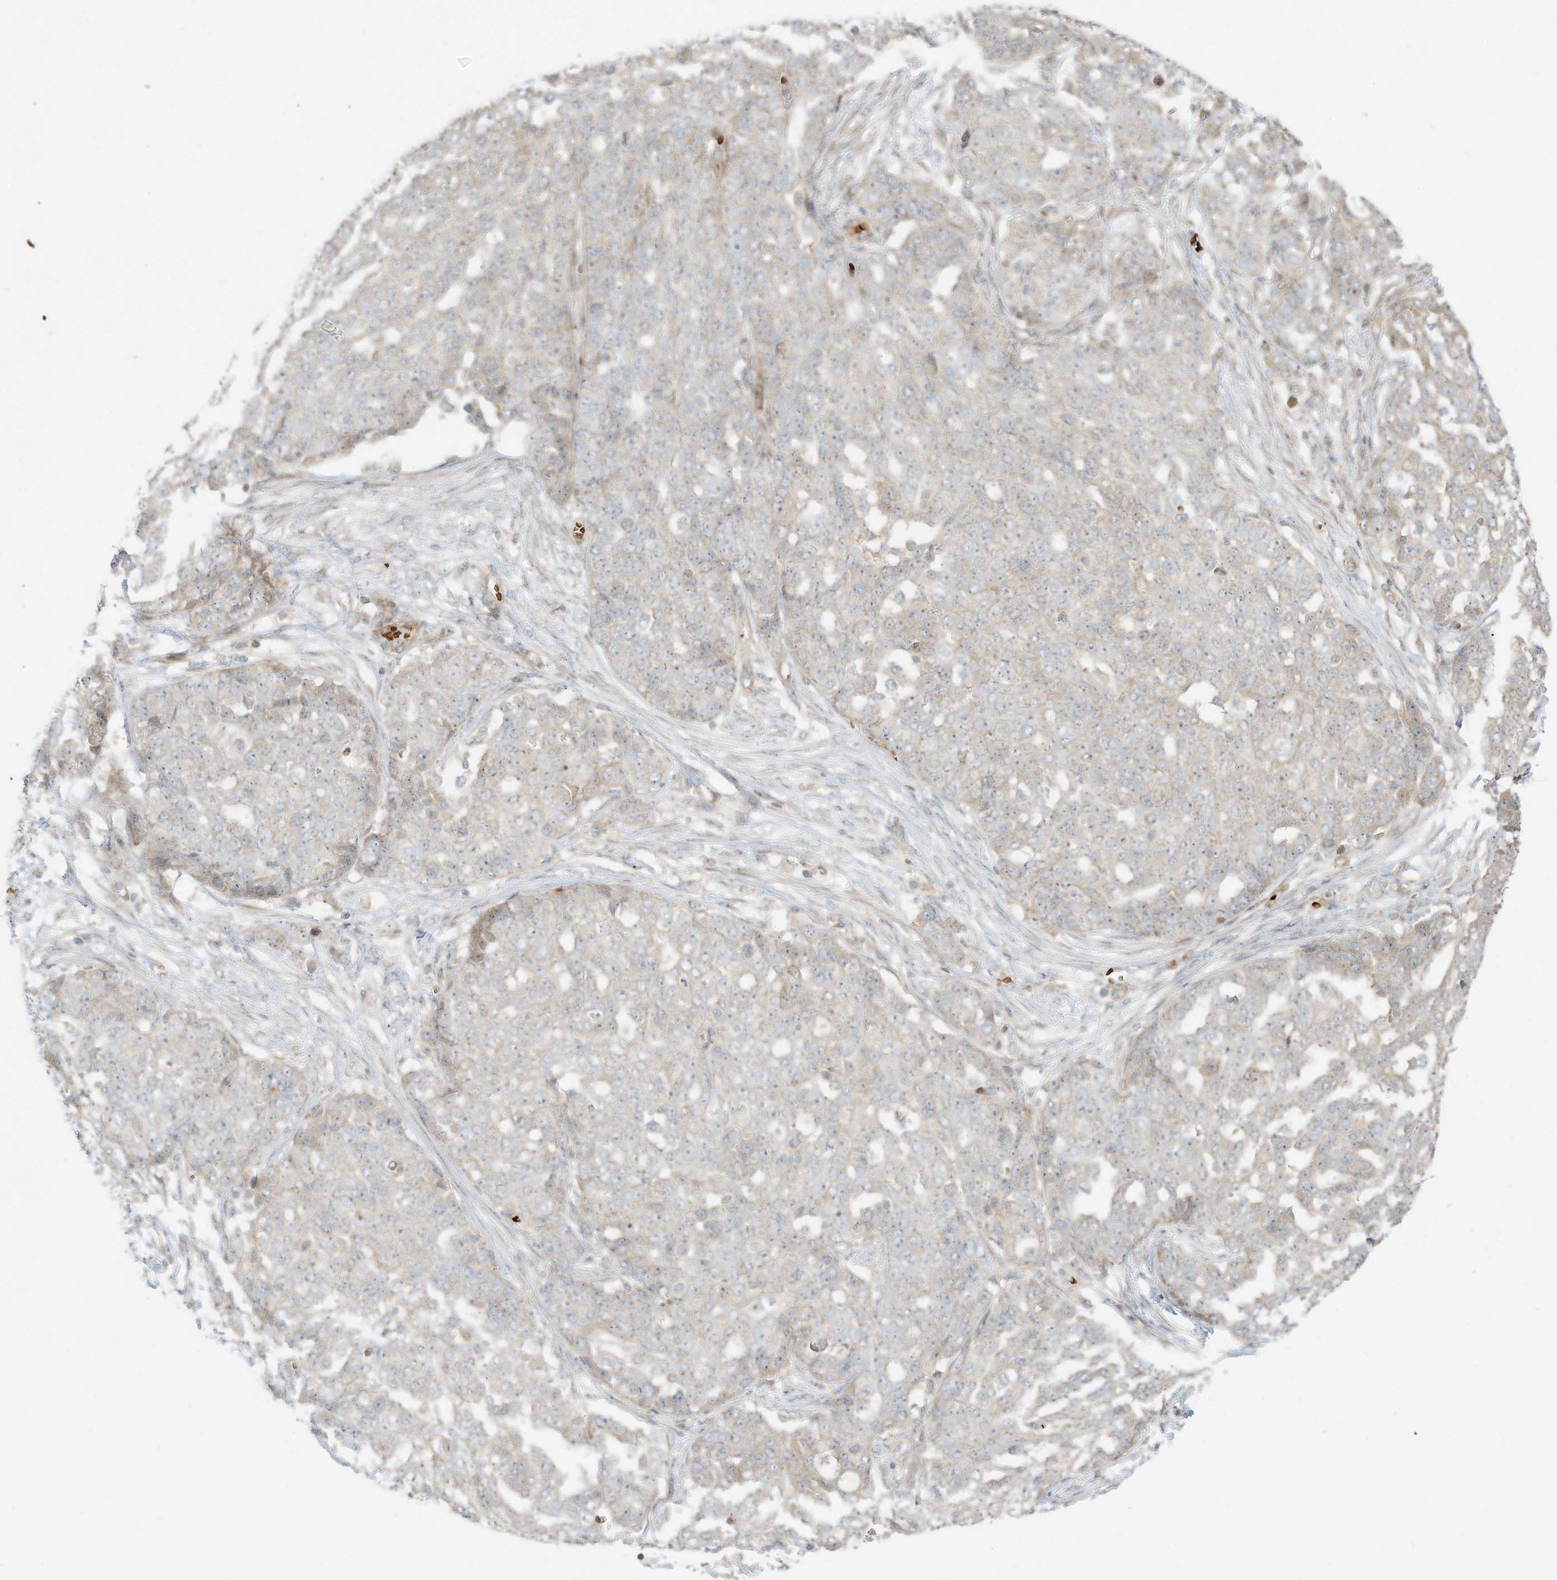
{"staining": {"intensity": "weak", "quantity": "<25%", "location": "cytoplasmic/membranous"}, "tissue": "ovarian cancer", "cell_type": "Tumor cells", "image_type": "cancer", "snomed": [{"axis": "morphology", "description": "Cystadenocarcinoma, serous, NOS"}, {"axis": "topography", "description": "Soft tissue"}, {"axis": "topography", "description": "Ovary"}], "caption": "This is a histopathology image of IHC staining of serous cystadenocarcinoma (ovarian), which shows no staining in tumor cells.", "gene": "OFD1", "patient": {"sex": "female", "age": 57}}